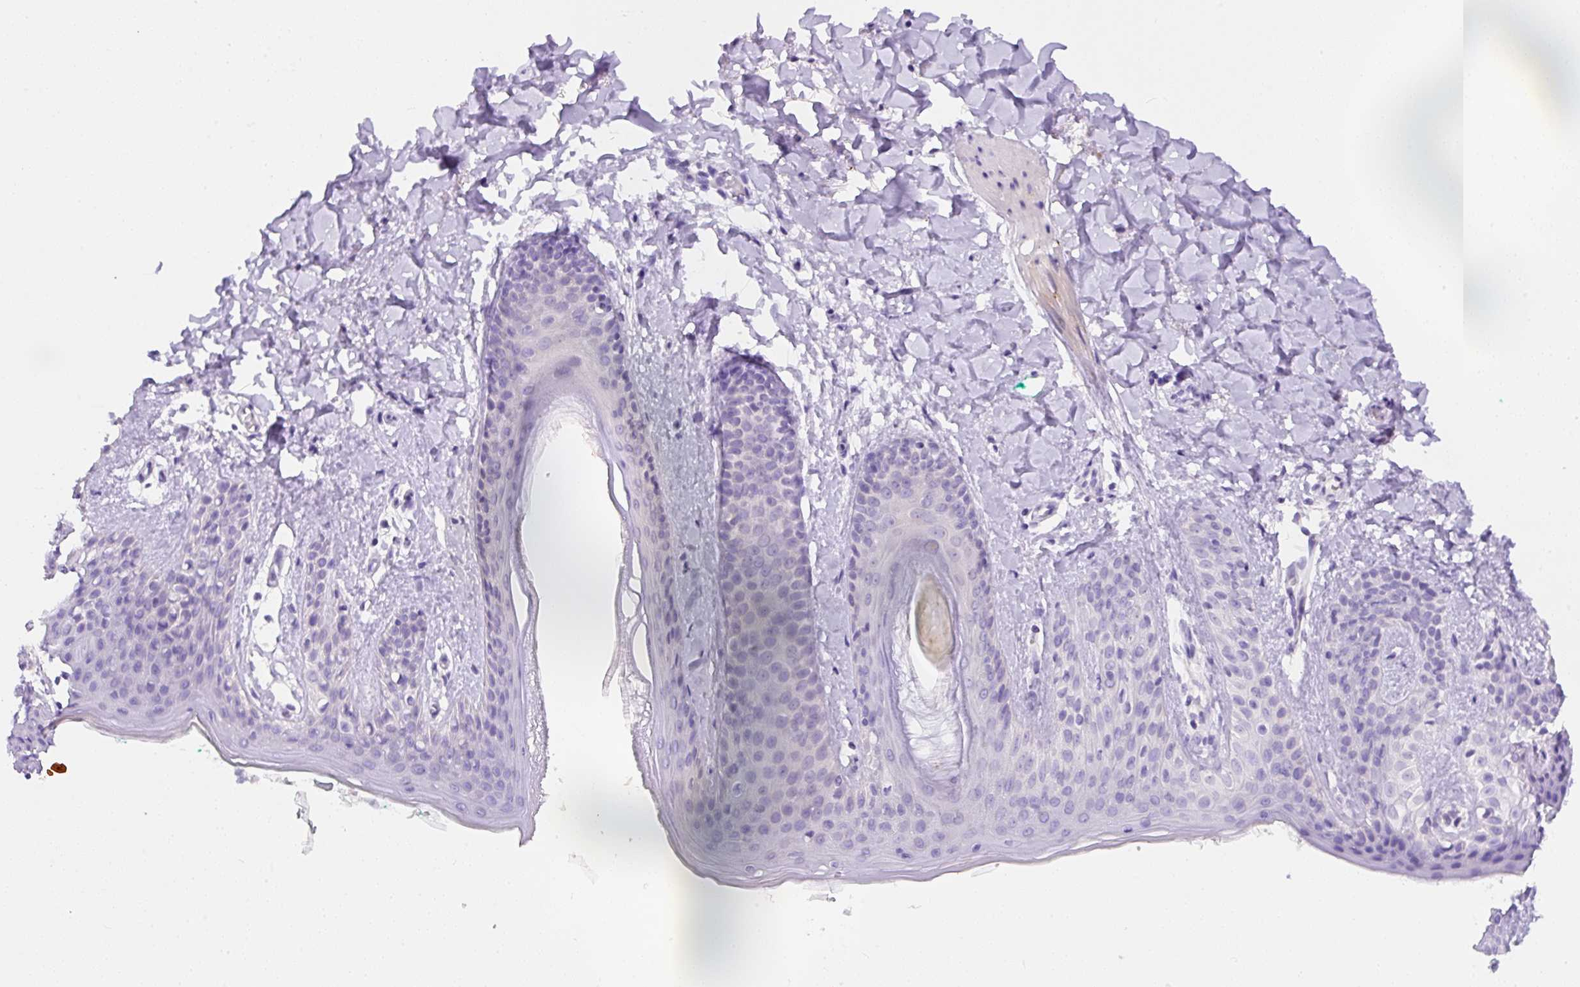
{"staining": {"intensity": "negative", "quantity": "none", "location": "none"}, "tissue": "skin", "cell_type": "Fibroblasts", "image_type": "normal", "snomed": [{"axis": "morphology", "description": "Normal tissue, NOS"}, {"axis": "topography", "description": "Skin"}], "caption": "Immunohistochemical staining of normal skin exhibits no significant expression in fibroblasts. (Stains: DAB (3,3'-diaminobenzidine) IHC with hematoxylin counter stain, Microscopy: brightfield microscopy at high magnification).", "gene": "NDST3", "patient": {"sex": "male", "age": 16}}